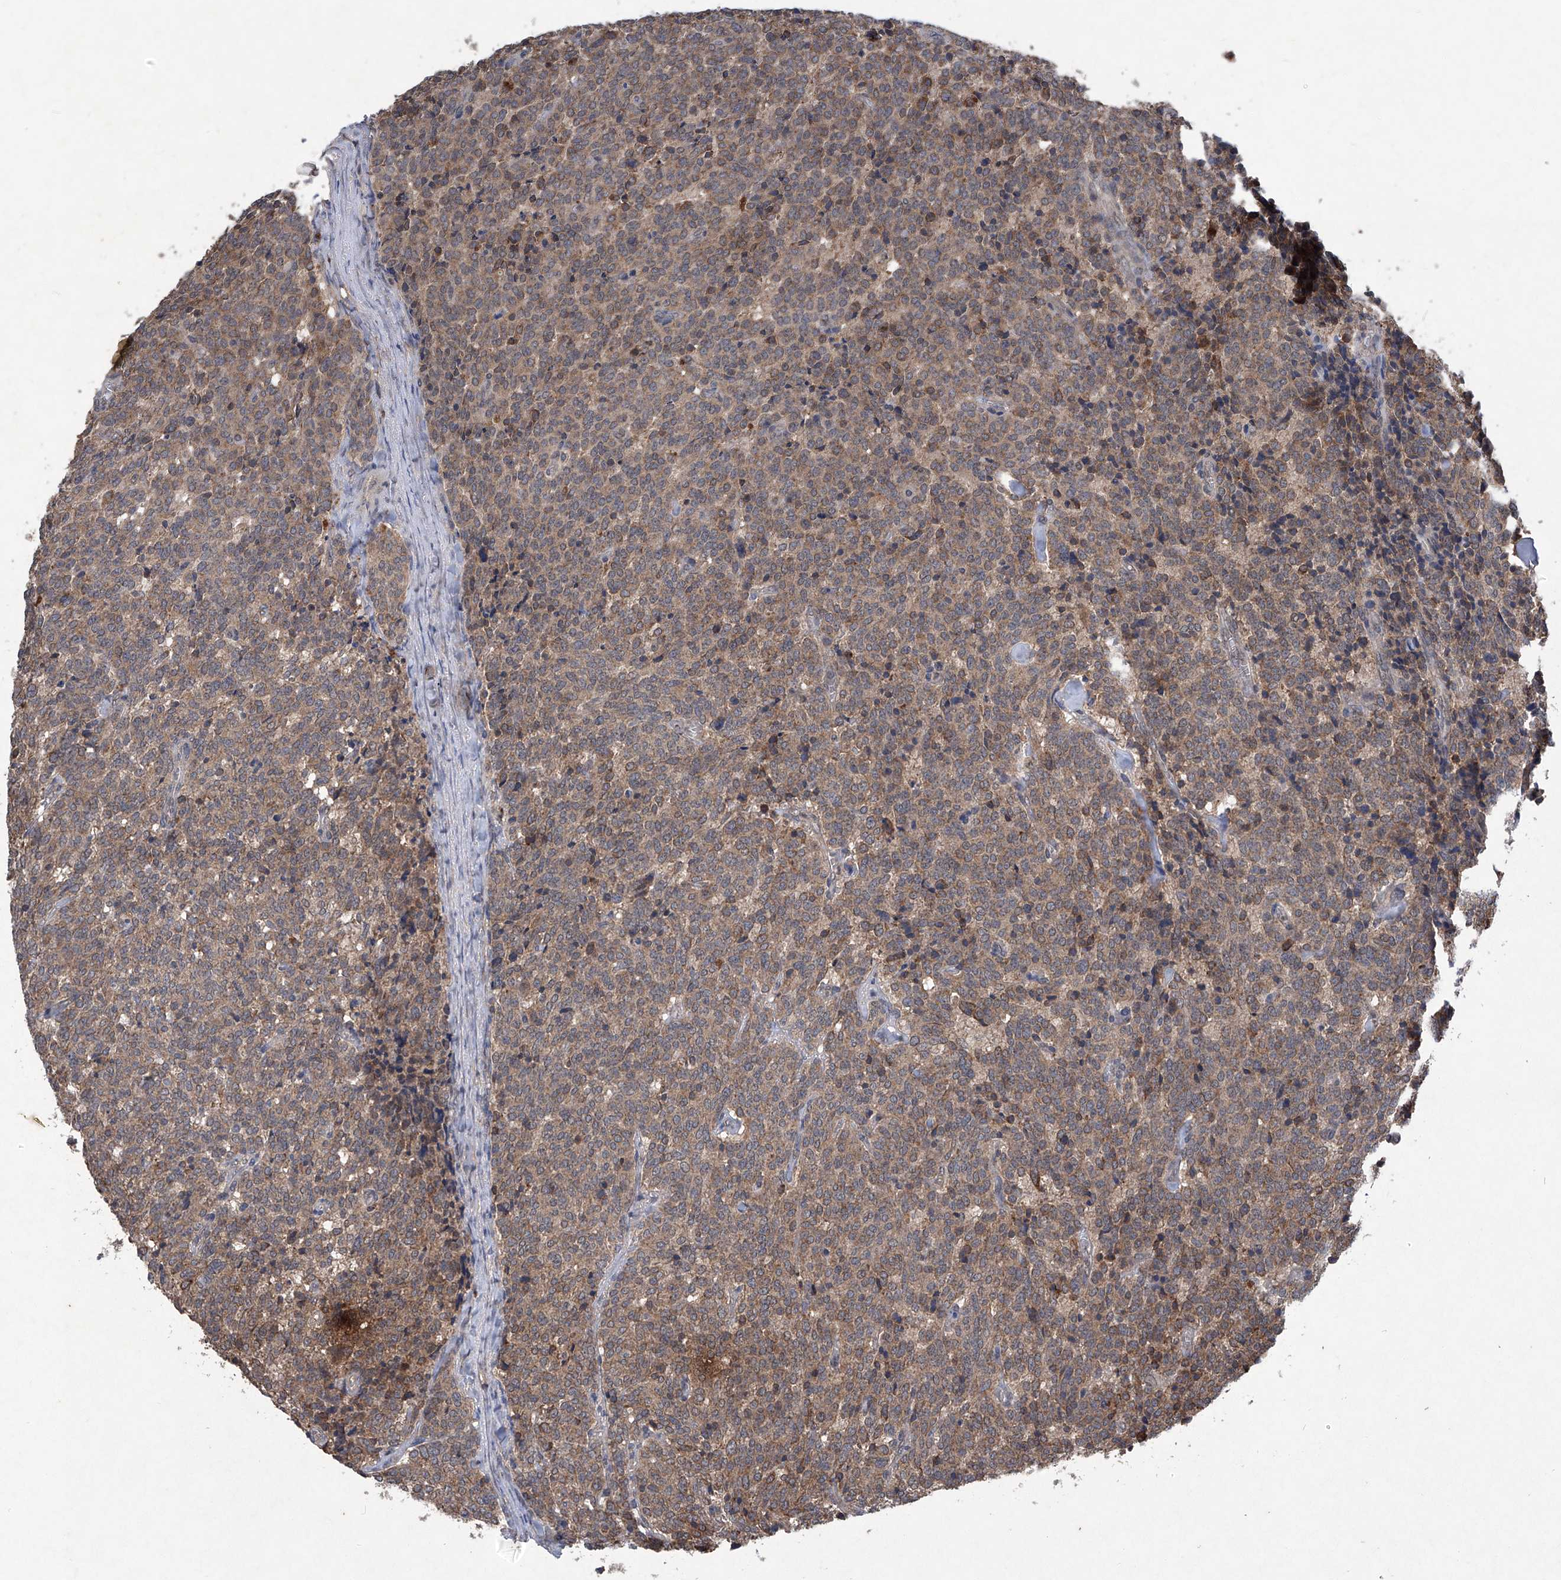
{"staining": {"intensity": "moderate", "quantity": ">75%", "location": "cytoplasmic/membranous"}, "tissue": "carcinoid", "cell_type": "Tumor cells", "image_type": "cancer", "snomed": [{"axis": "morphology", "description": "Carcinoid, malignant, NOS"}, {"axis": "topography", "description": "Lung"}], "caption": "DAB immunohistochemical staining of carcinoid shows moderate cytoplasmic/membranous protein positivity in about >75% of tumor cells.", "gene": "SUMF2", "patient": {"sex": "female", "age": 46}}